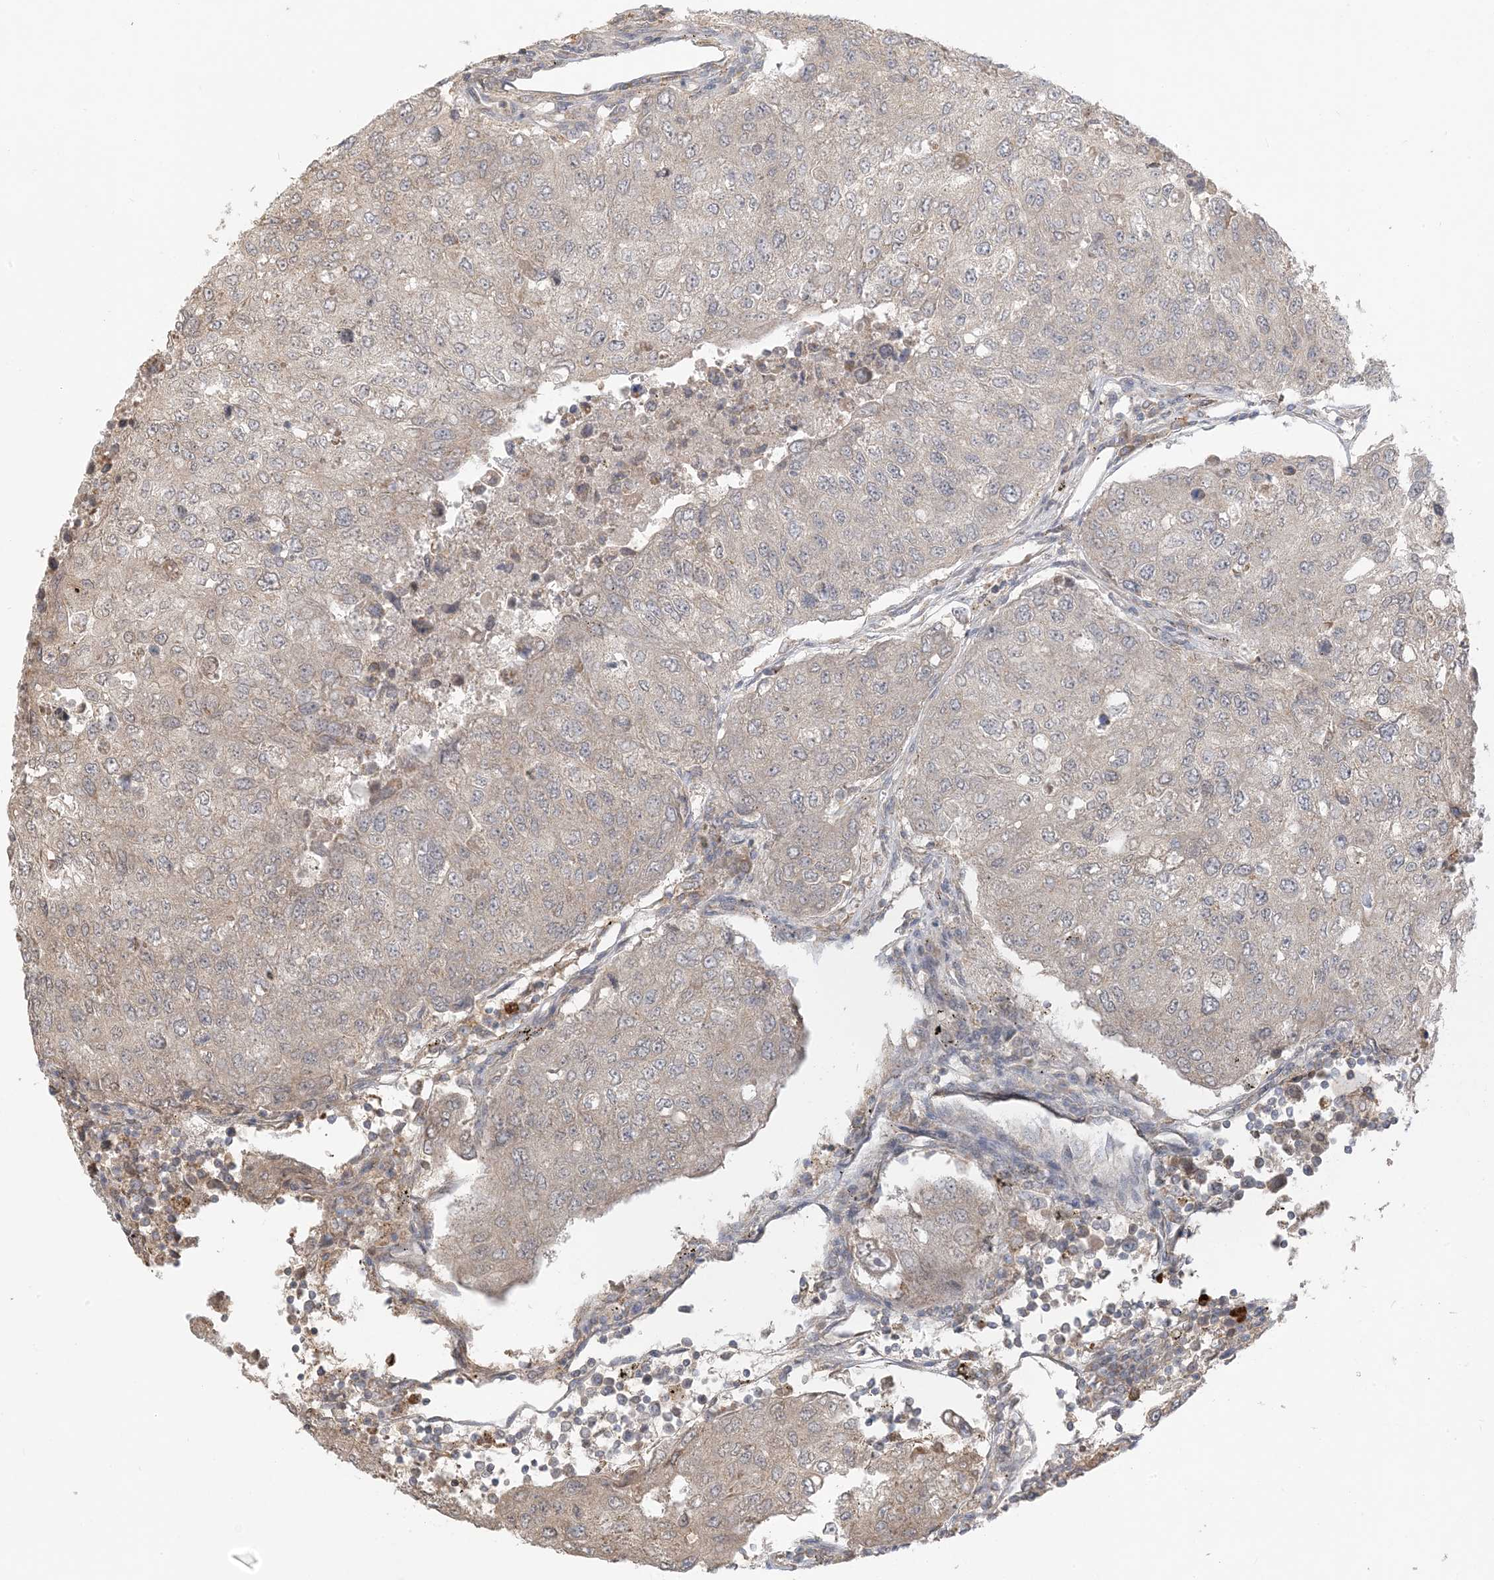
{"staining": {"intensity": "weak", "quantity": ">75%", "location": "cytoplasmic/membranous"}, "tissue": "urothelial cancer", "cell_type": "Tumor cells", "image_type": "cancer", "snomed": [{"axis": "morphology", "description": "Urothelial carcinoma, High grade"}, {"axis": "topography", "description": "Lymph node"}, {"axis": "topography", "description": "Urinary bladder"}], "caption": "High-magnification brightfield microscopy of urothelial cancer stained with DAB (3,3'-diaminobenzidine) (brown) and counterstained with hematoxylin (blue). tumor cells exhibit weak cytoplasmic/membranous positivity is seen in about>75% of cells.", "gene": "MCOLN1", "patient": {"sex": "male", "age": 51}}